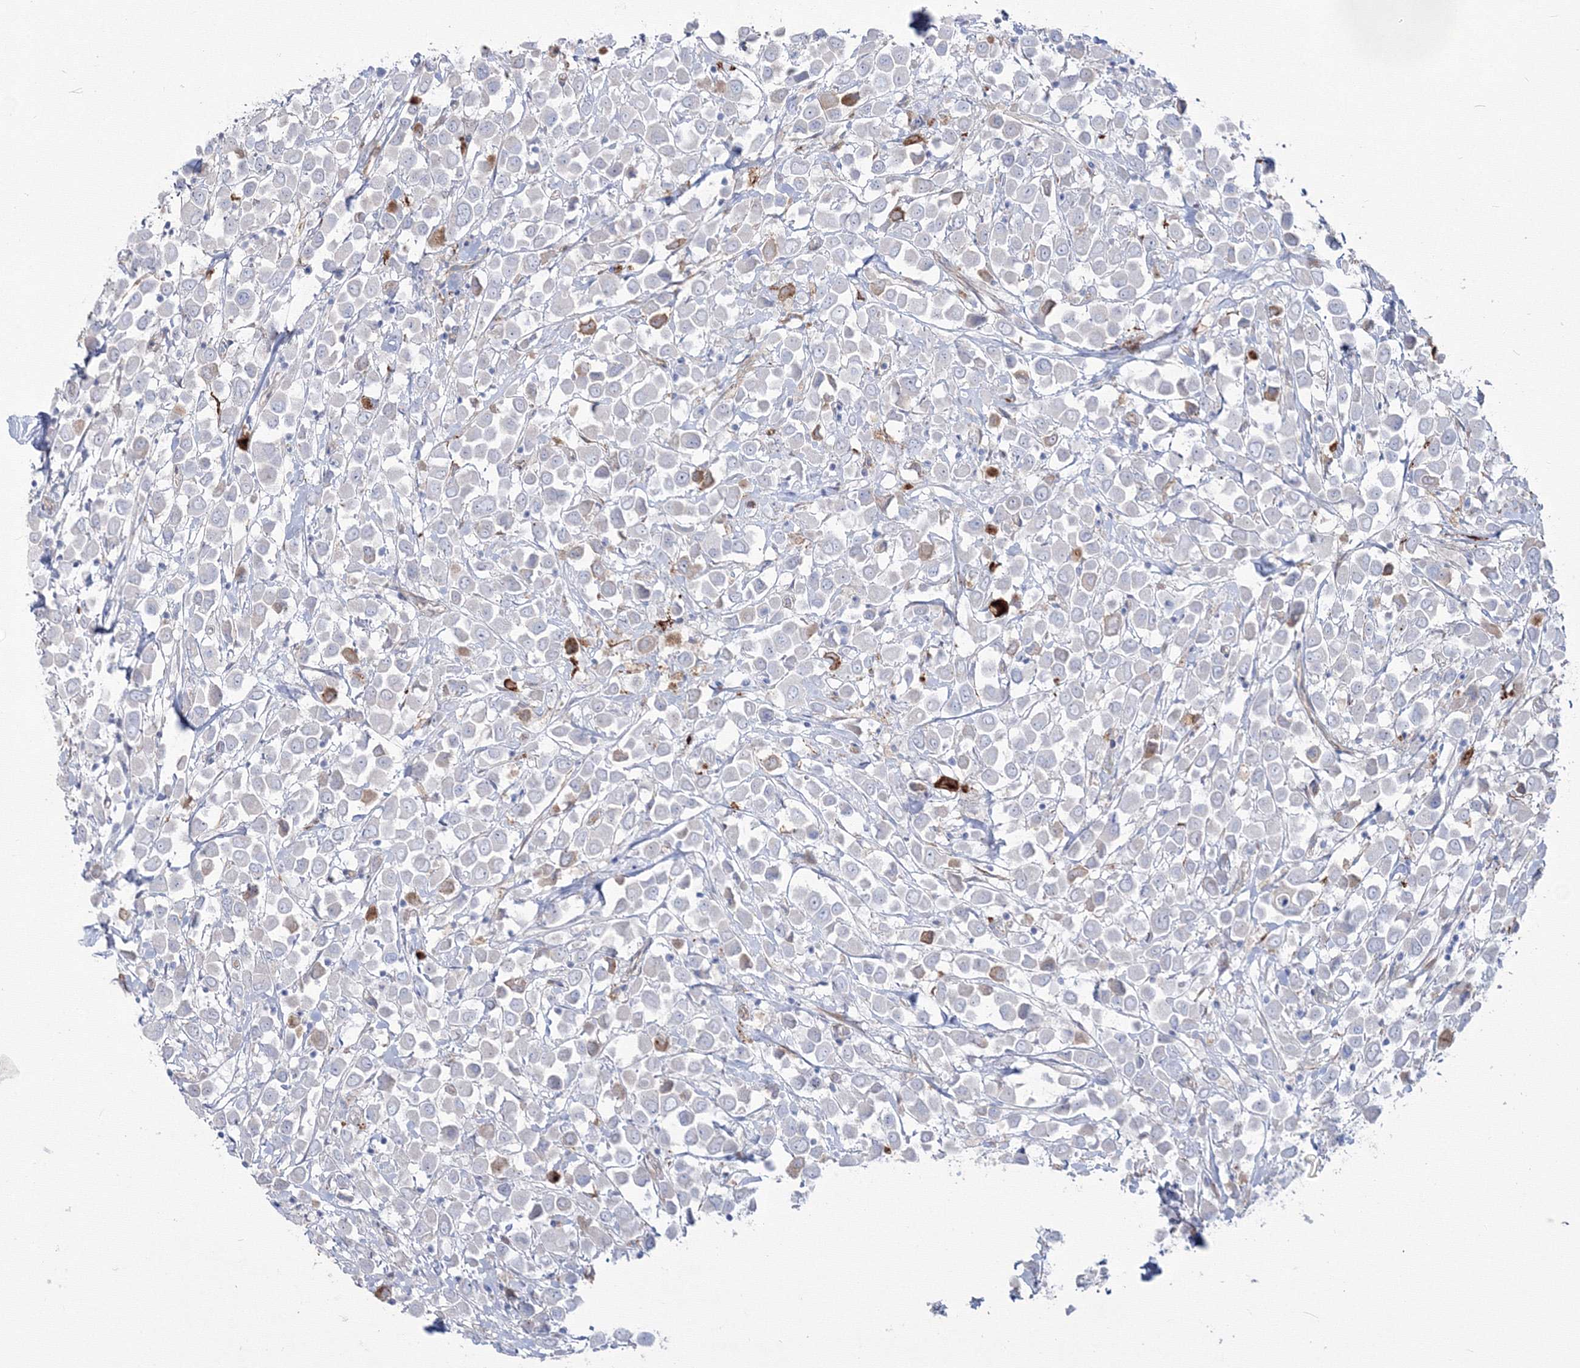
{"staining": {"intensity": "negative", "quantity": "none", "location": "none"}, "tissue": "breast cancer", "cell_type": "Tumor cells", "image_type": "cancer", "snomed": [{"axis": "morphology", "description": "Duct carcinoma"}, {"axis": "topography", "description": "Breast"}], "caption": "Immunohistochemistry histopathology image of neoplastic tissue: human breast cancer (infiltrating ductal carcinoma) stained with DAB reveals no significant protein expression in tumor cells. The staining is performed using DAB (3,3'-diaminobenzidine) brown chromogen with nuclei counter-stained in using hematoxylin.", "gene": "HYAL2", "patient": {"sex": "female", "age": 61}}